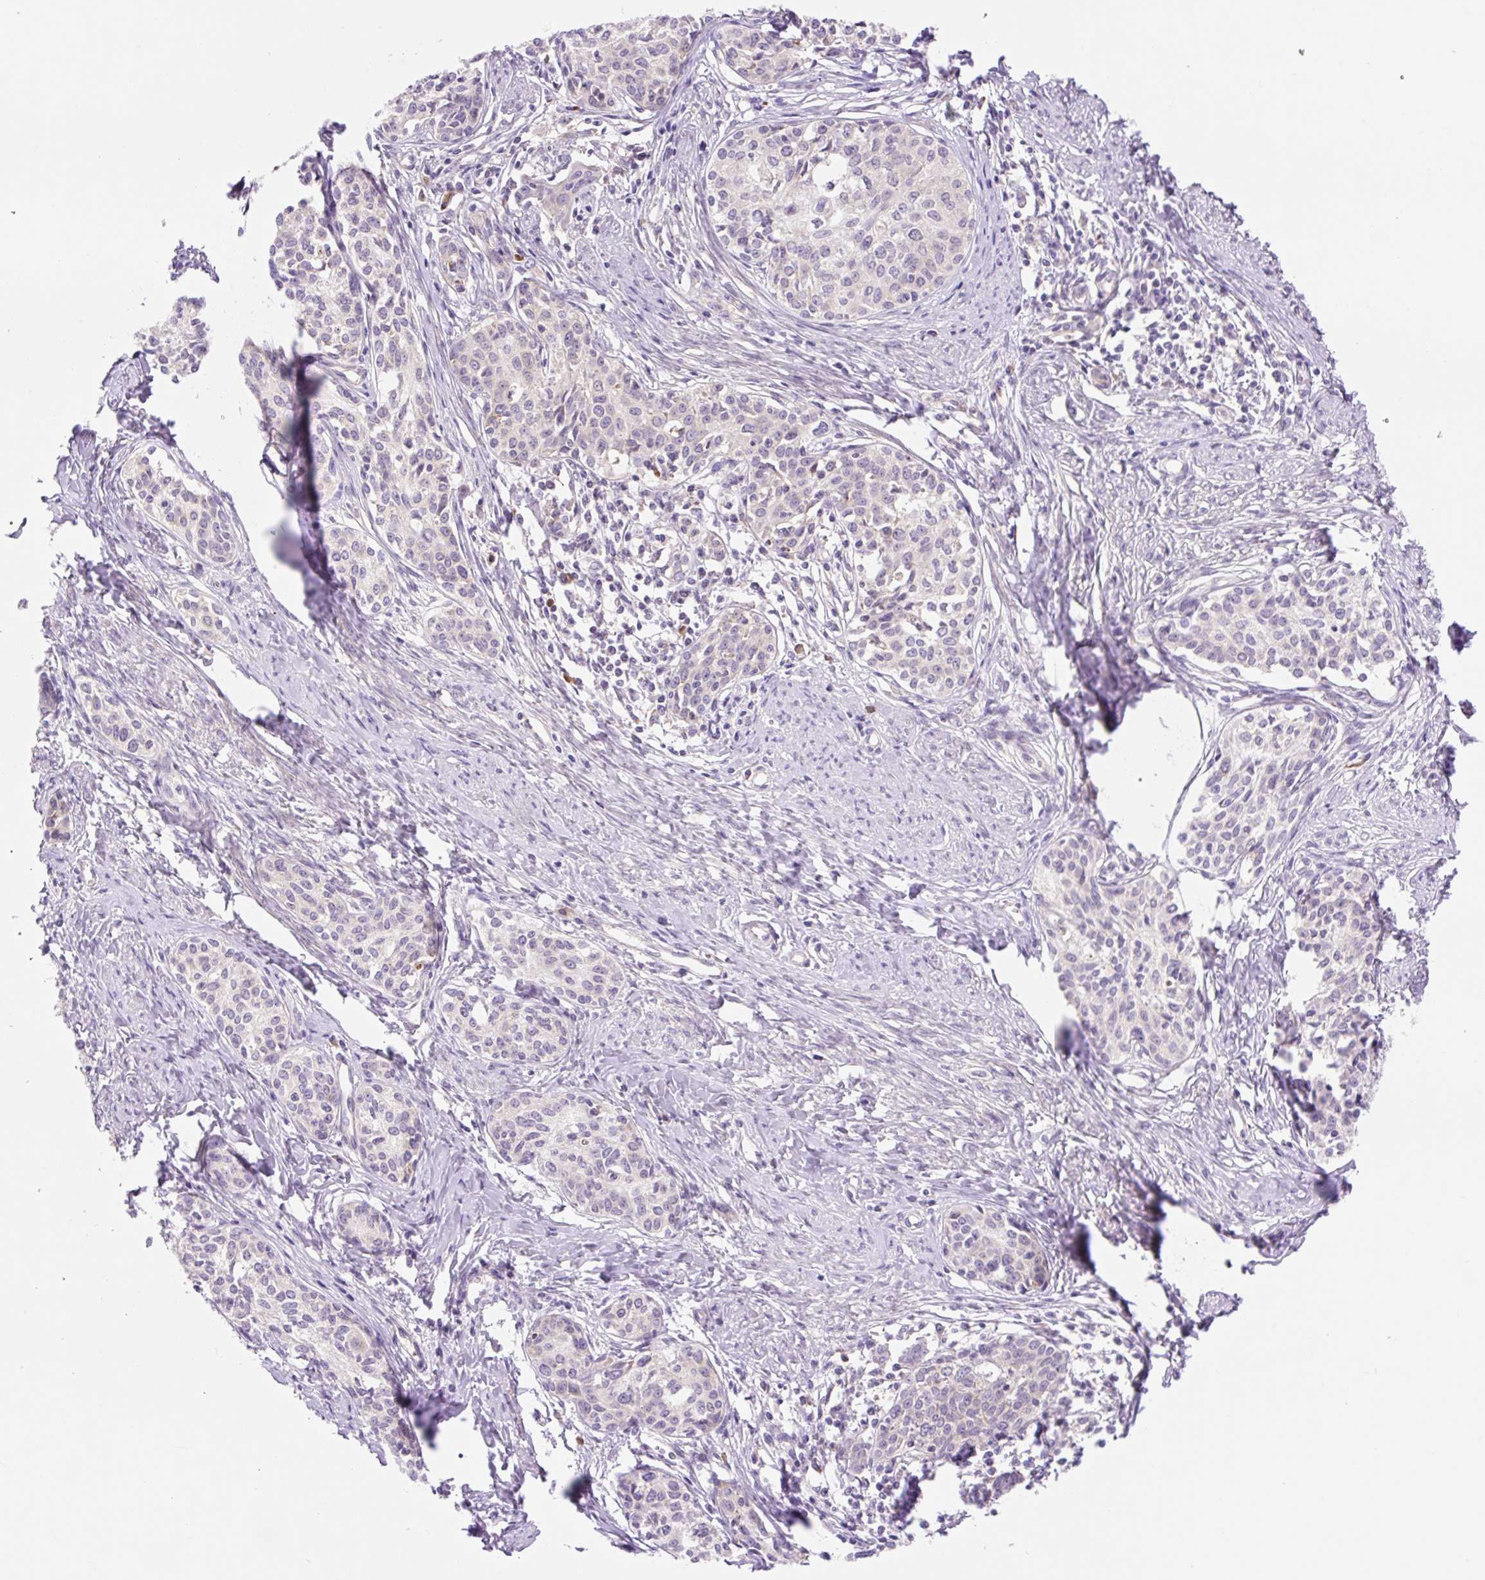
{"staining": {"intensity": "negative", "quantity": "none", "location": "none"}, "tissue": "cervical cancer", "cell_type": "Tumor cells", "image_type": "cancer", "snomed": [{"axis": "morphology", "description": "Squamous cell carcinoma, NOS"}, {"axis": "morphology", "description": "Adenocarcinoma, NOS"}, {"axis": "topography", "description": "Cervix"}], "caption": "An immunohistochemistry histopathology image of cervical cancer (squamous cell carcinoma) is shown. There is no staining in tumor cells of cervical cancer (squamous cell carcinoma). (DAB (3,3'-diaminobenzidine) immunohistochemistry with hematoxylin counter stain).", "gene": "GPR45", "patient": {"sex": "female", "age": 52}}